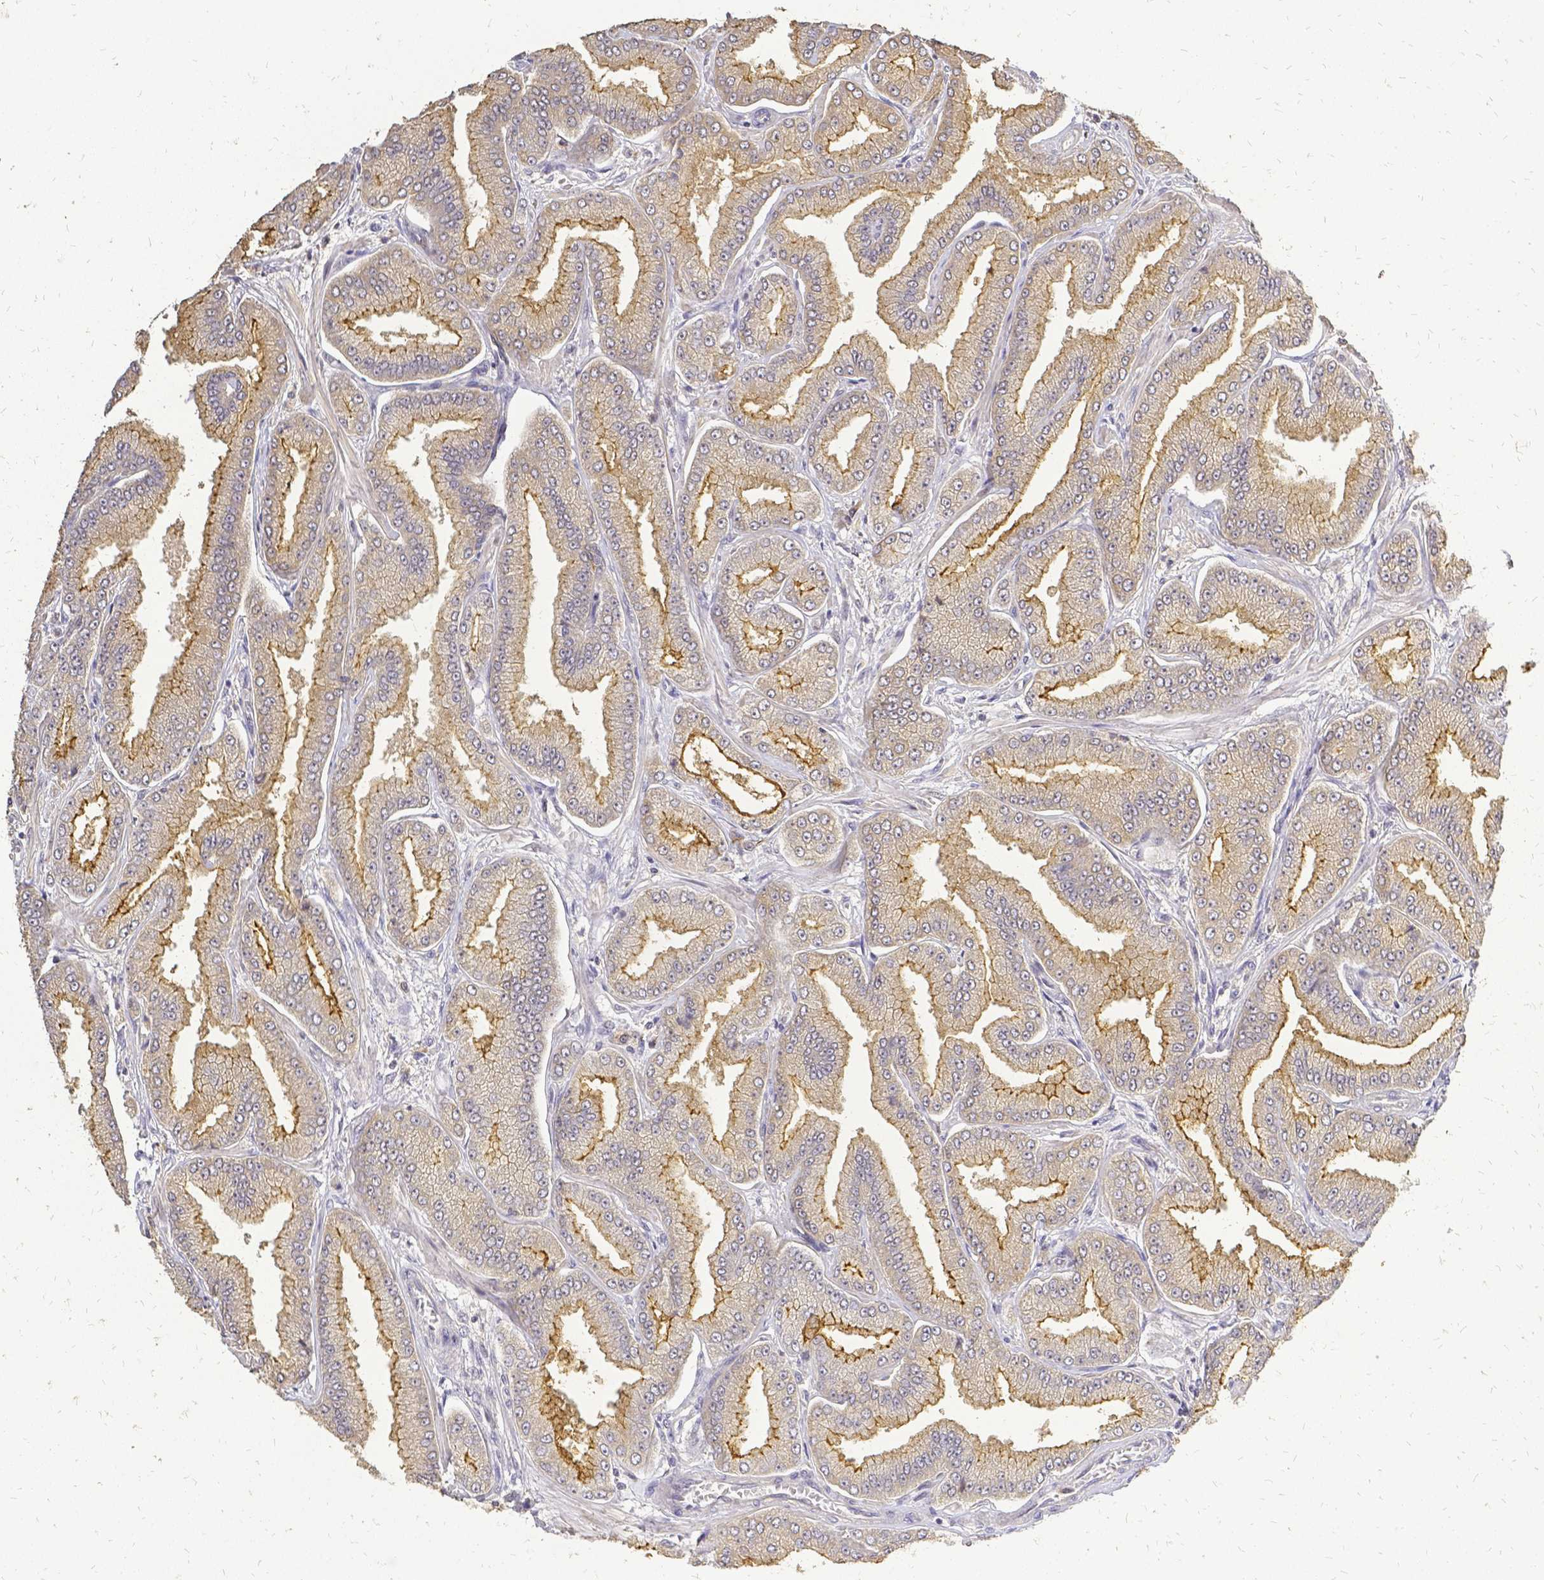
{"staining": {"intensity": "weak", "quantity": "25%-75%", "location": "cytoplasmic/membranous"}, "tissue": "prostate cancer", "cell_type": "Tumor cells", "image_type": "cancer", "snomed": [{"axis": "morphology", "description": "Adenocarcinoma, Low grade"}, {"axis": "topography", "description": "Prostate"}], "caption": "This is an image of immunohistochemistry (IHC) staining of prostate low-grade adenocarcinoma, which shows weak positivity in the cytoplasmic/membranous of tumor cells.", "gene": "CIB1", "patient": {"sex": "male", "age": 55}}